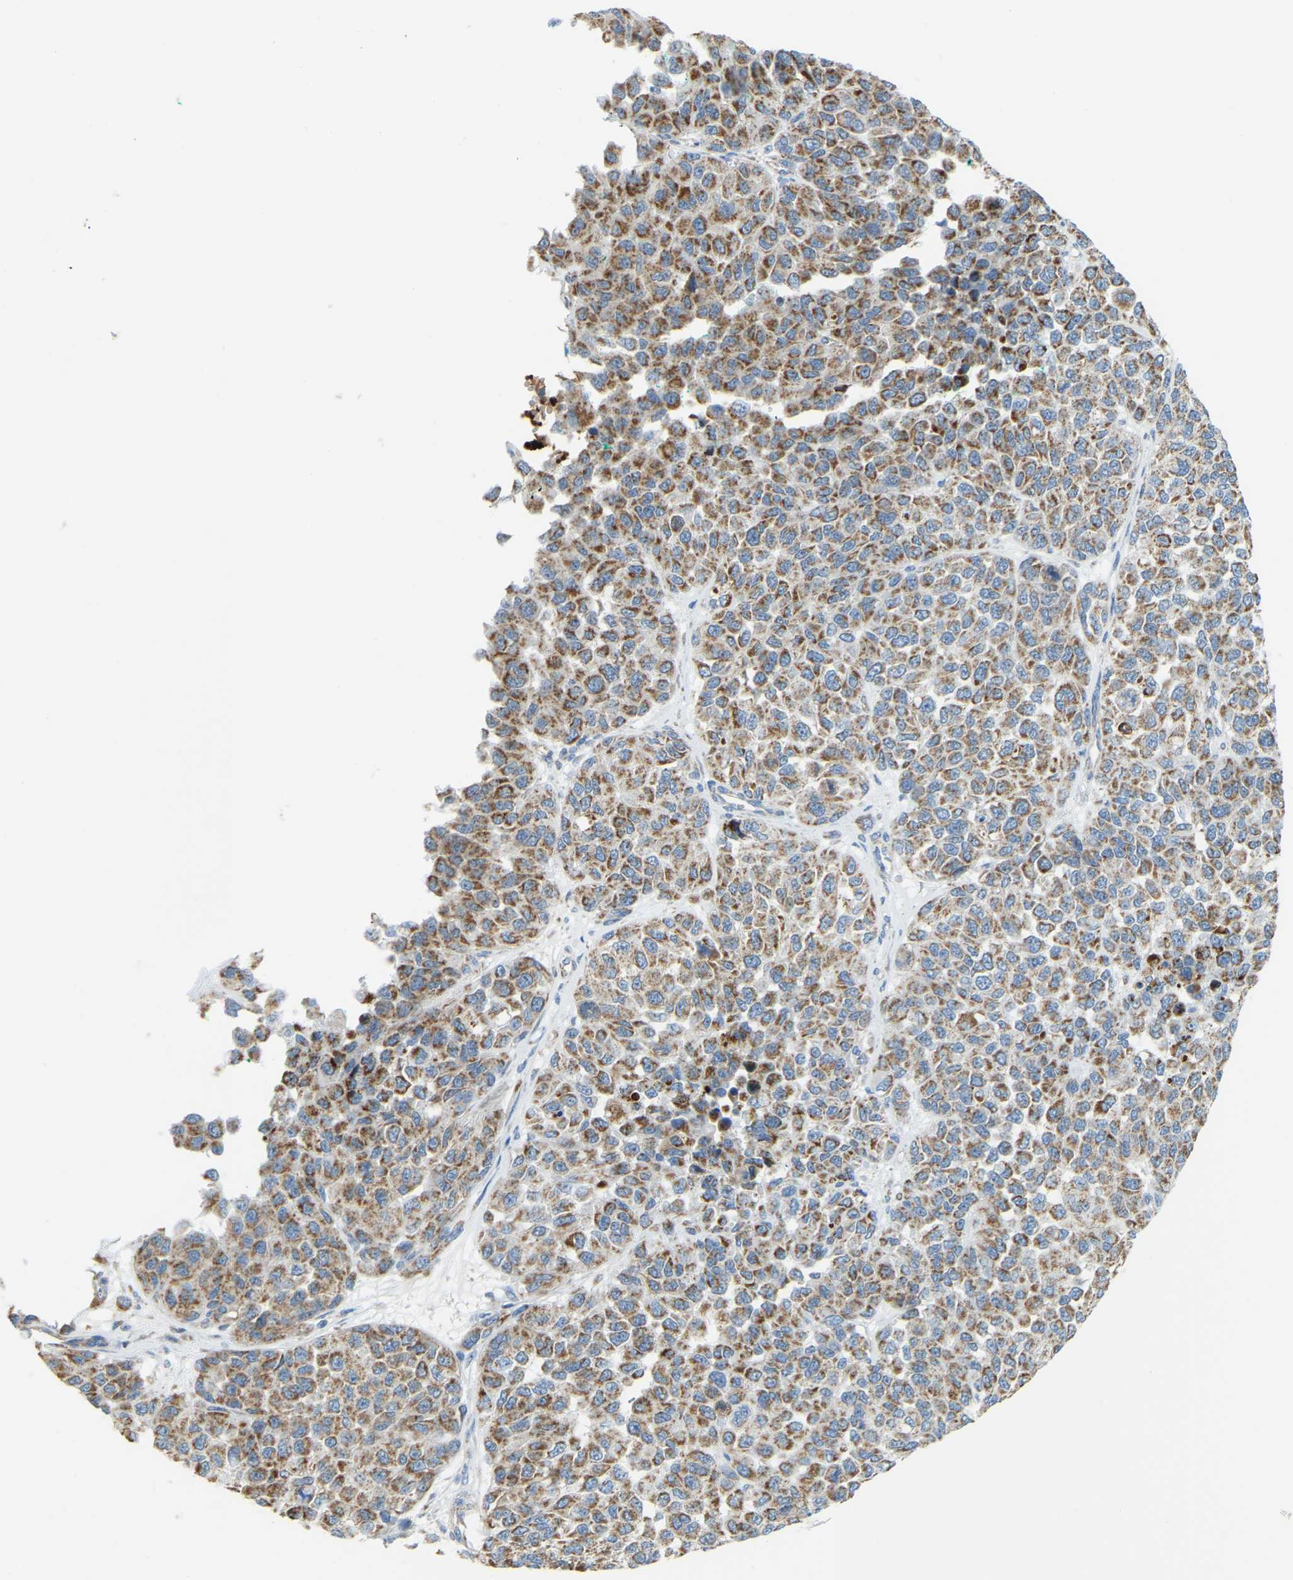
{"staining": {"intensity": "moderate", "quantity": ">75%", "location": "cytoplasmic/membranous"}, "tissue": "melanoma", "cell_type": "Tumor cells", "image_type": "cancer", "snomed": [{"axis": "morphology", "description": "Malignant melanoma, NOS"}, {"axis": "topography", "description": "Skin"}], "caption": "Protein expression analysis of melanoma reveals moderate cytoplasmic/membranous staining in about >75% of tumor cells.", "gene": "GDA", "patient": {"sex": "male", "age": 62}}